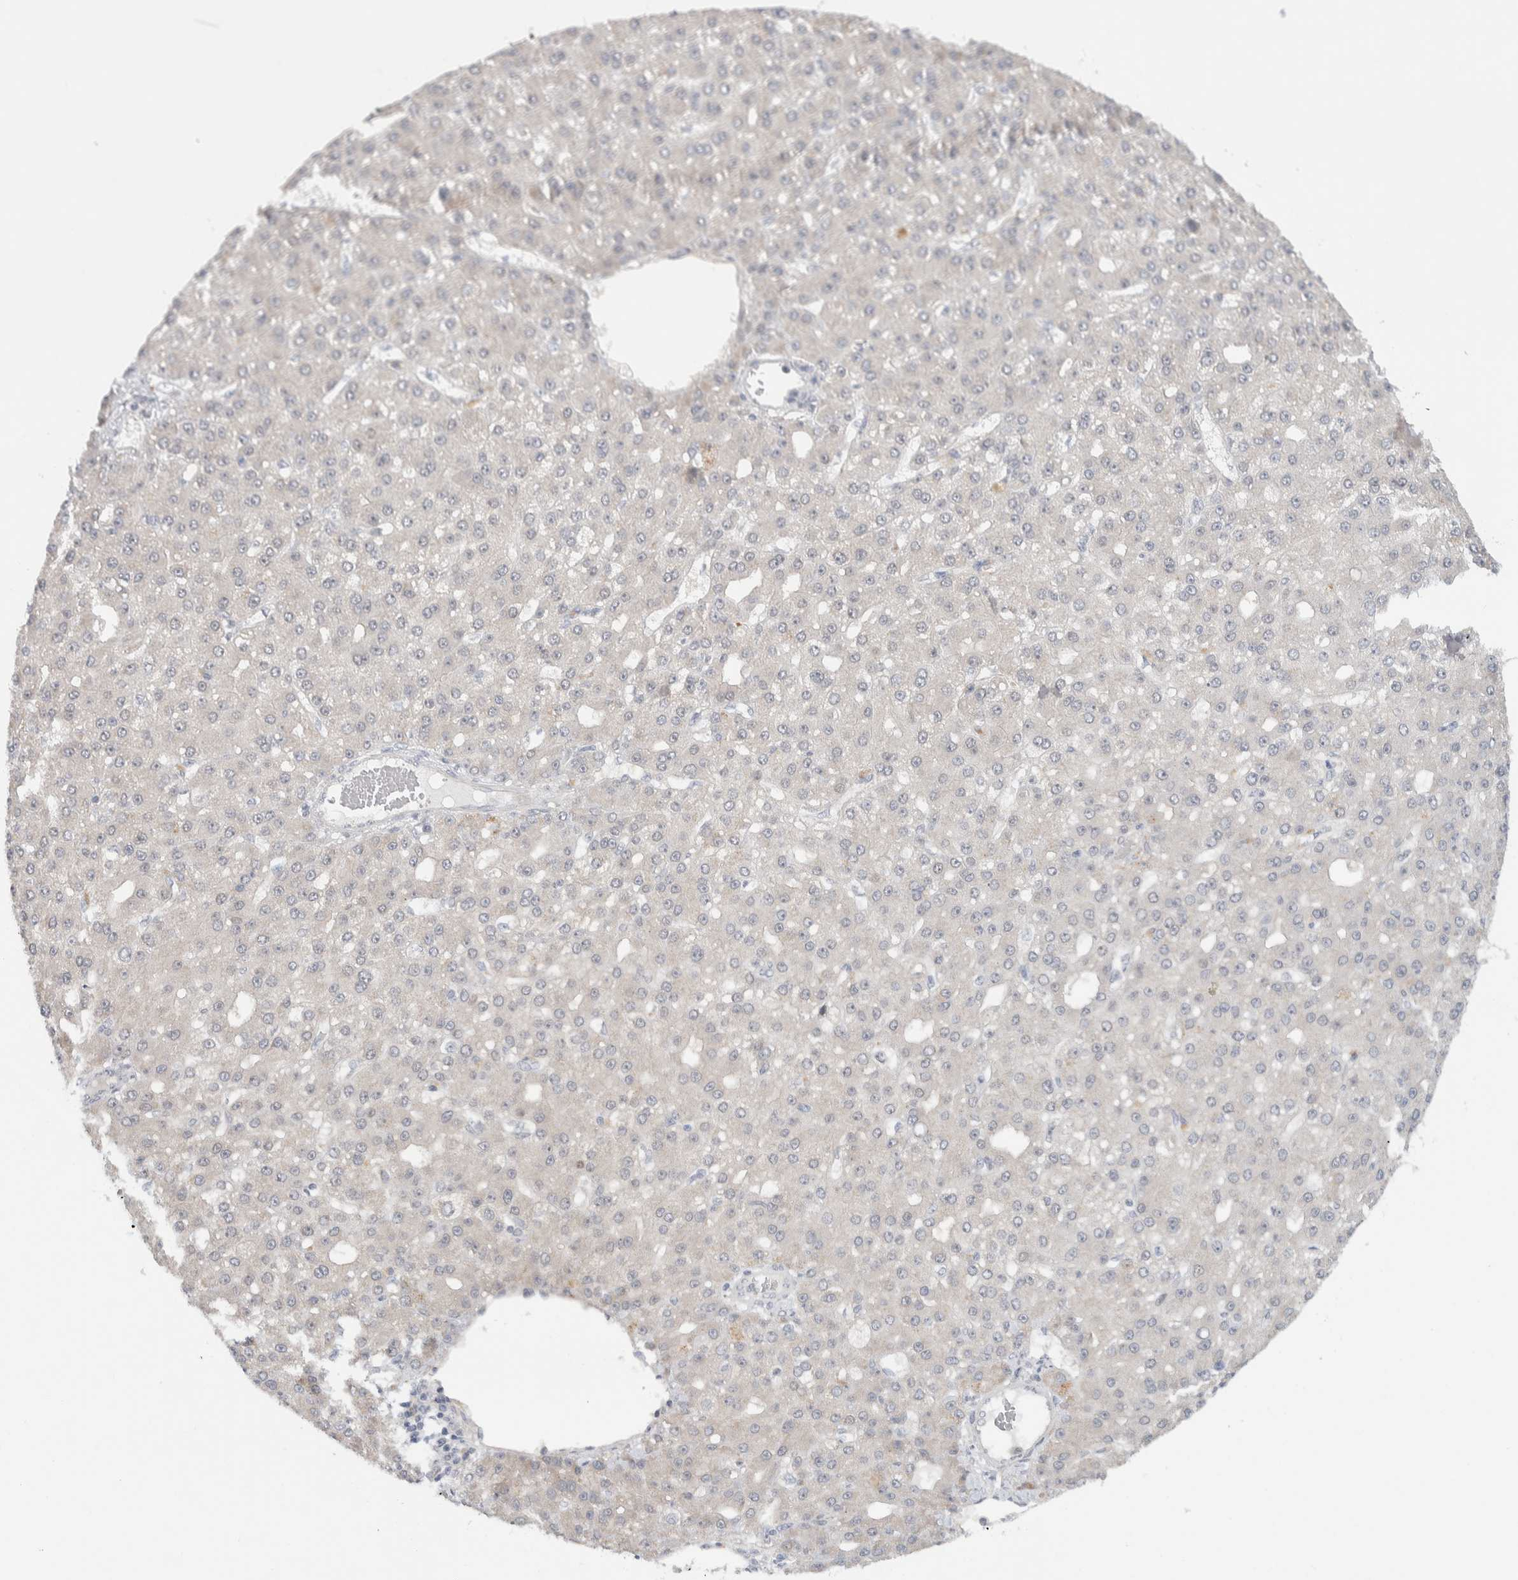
{"staining": {"intensity": "weak", "quantity": "<25%", "location": "nuclear"}, "tissue": "liver cancer", "cell_type": "Tumor cells", "image_type": "cancer", "snomed": [{"axis": "morphology", "description": "Carcinoma, Hepatocellular, NOS"}, {"axis": "topography", "description": "Liver"}], "caption": "Immunohistochemistry (IHC) photomicrograph of human hepatocellular carcinoma (liver) stained for a protein (brown), which demonstrates no staining in tumor cells.", "gene": "NCR3LG1", "patient": {"sex": "male", "age": 67}}